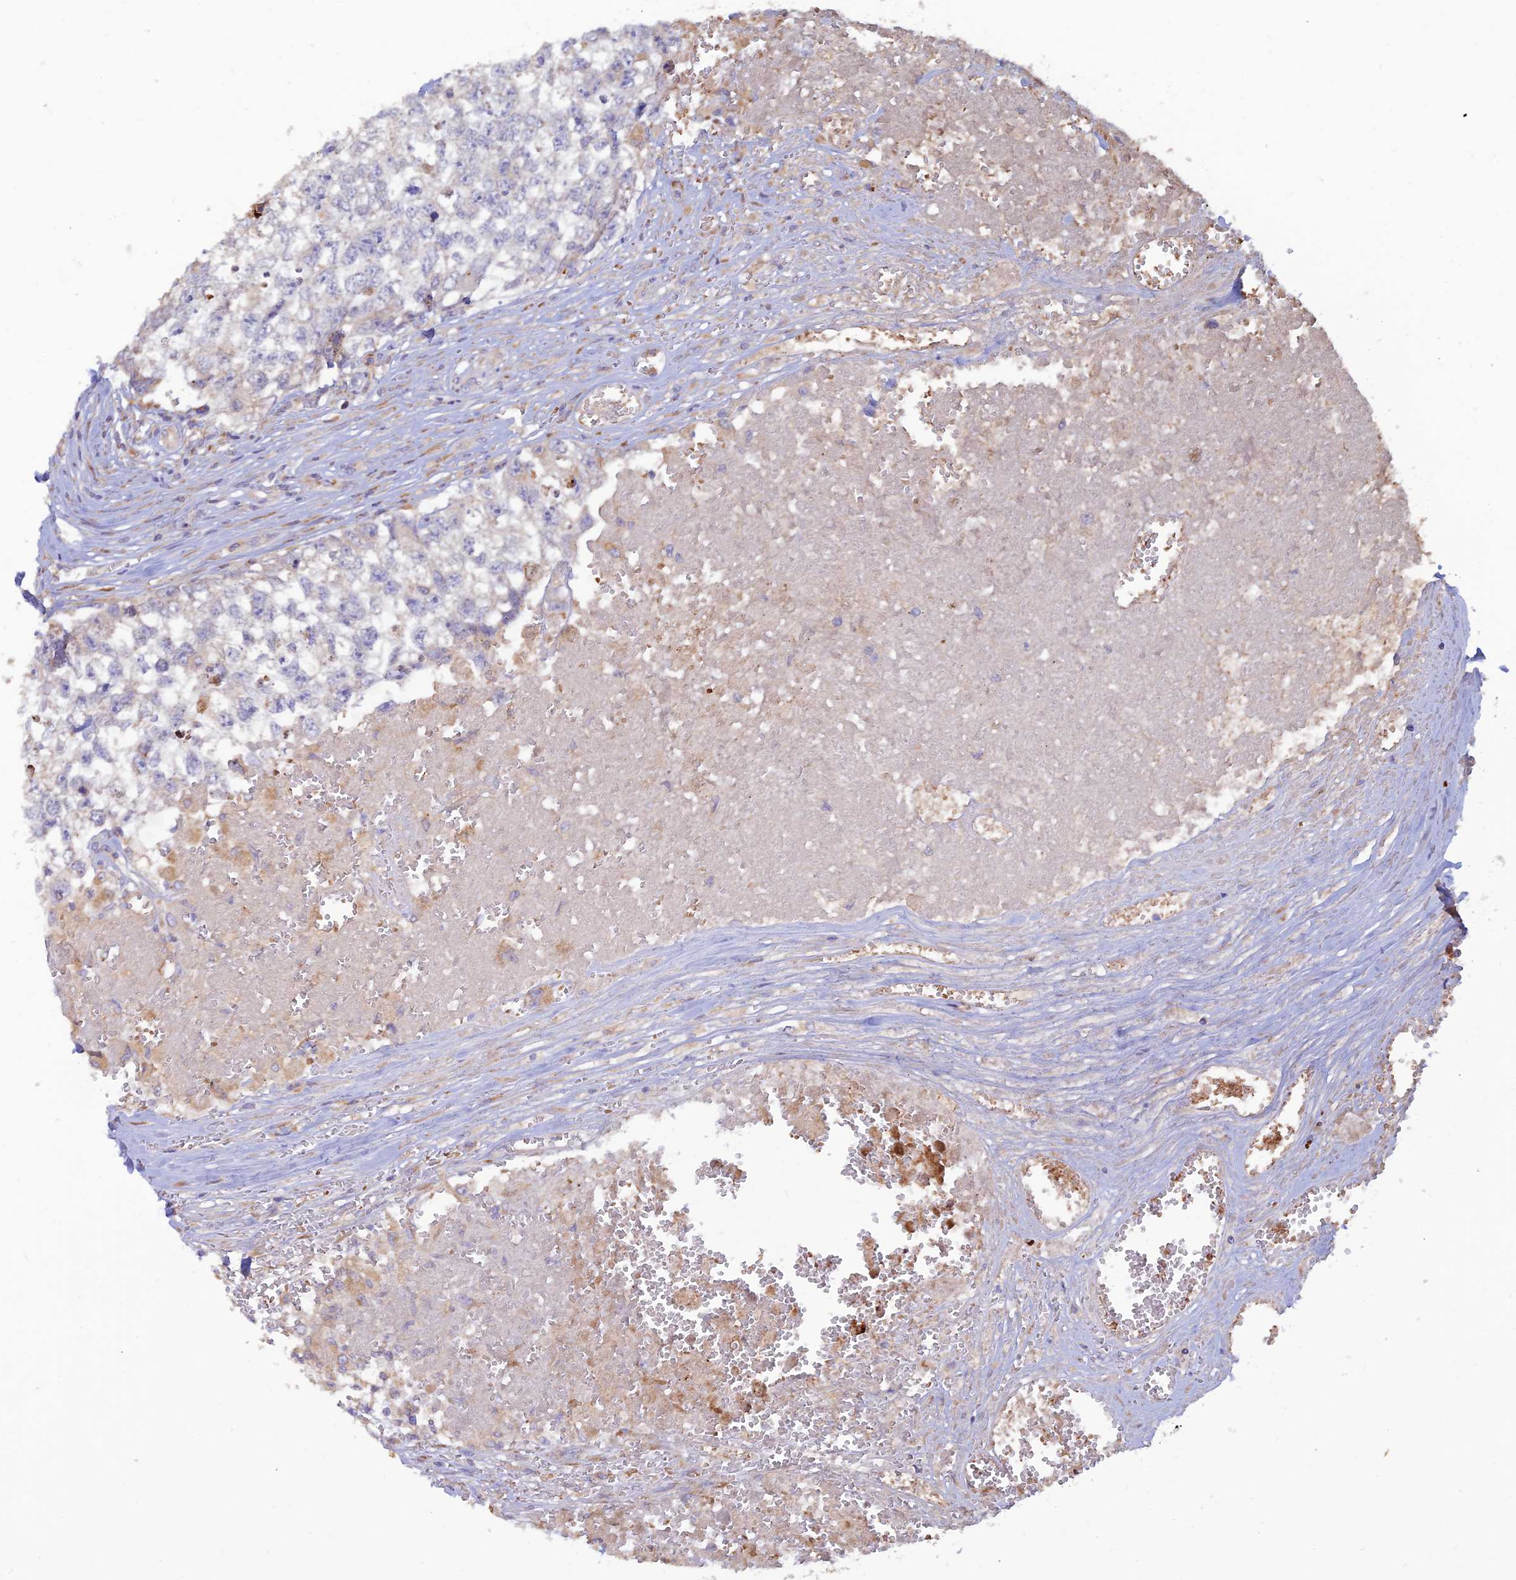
{"staining": {"intensity": "negative", "quantity": "none", "location": "none"}, "tissue": "testis cancer", "cell_type": "Tumor cells", "image_type": "cancer", "snomed": [{"axis": "morphology", "description": "Seminoma, NOS"}, {"axis": "morphology", "description": "Carcinoma, Embryonal, NOS"}, {"axis": "topography", "description": "Testis"}], "caption": "An image of testis embryonal carcinoma stained for a protein shows no brown staining in tumor cells.", "gene": "GMCL1", "patient": {"sex": "male", "age": 29}}